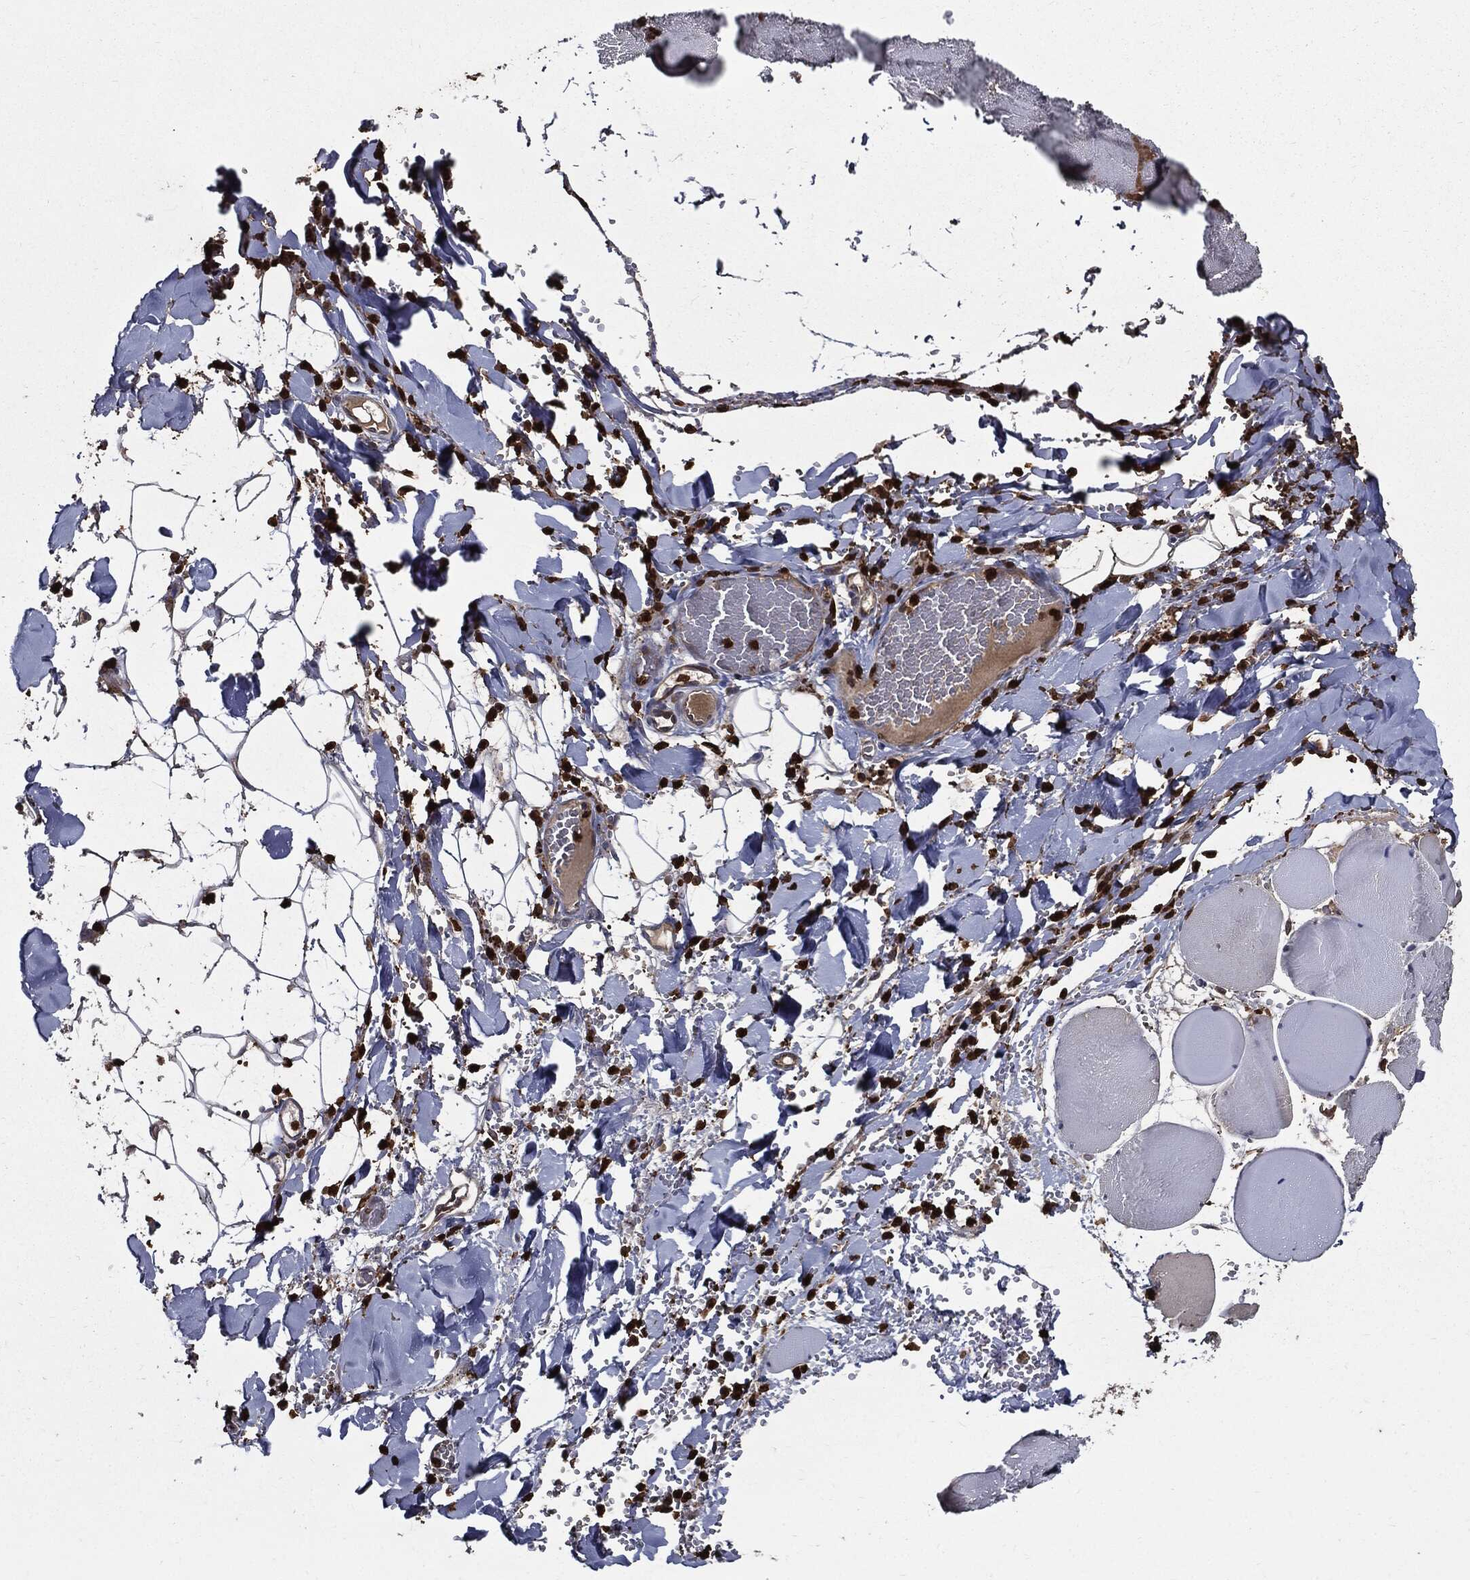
{"staining": {"intensity": "negative", "quantity": "none", "location": "none"}, "tissue": "skeletal muscle", "cell_type": "Myocytes", "image_type": "normal", "snomed": [{"axis": "morphology", "description": "Normal tissue, NOS"}, {"axis": "morphology", "description": "Malignant melanoma, Metastatic site"}, {"axis": "topography", "description": "Skeletal muscle"}], "caption": "Myocytes show no significant protein positivity in benign skeletal muscle. (Brightfield microscopy of DAB (3,3'-diaminobenzidine) immunohistochemistry (IHC) at high magnification).", "gene": "PDCD6IP", "patient": {"sex": "male", "age": 50}}